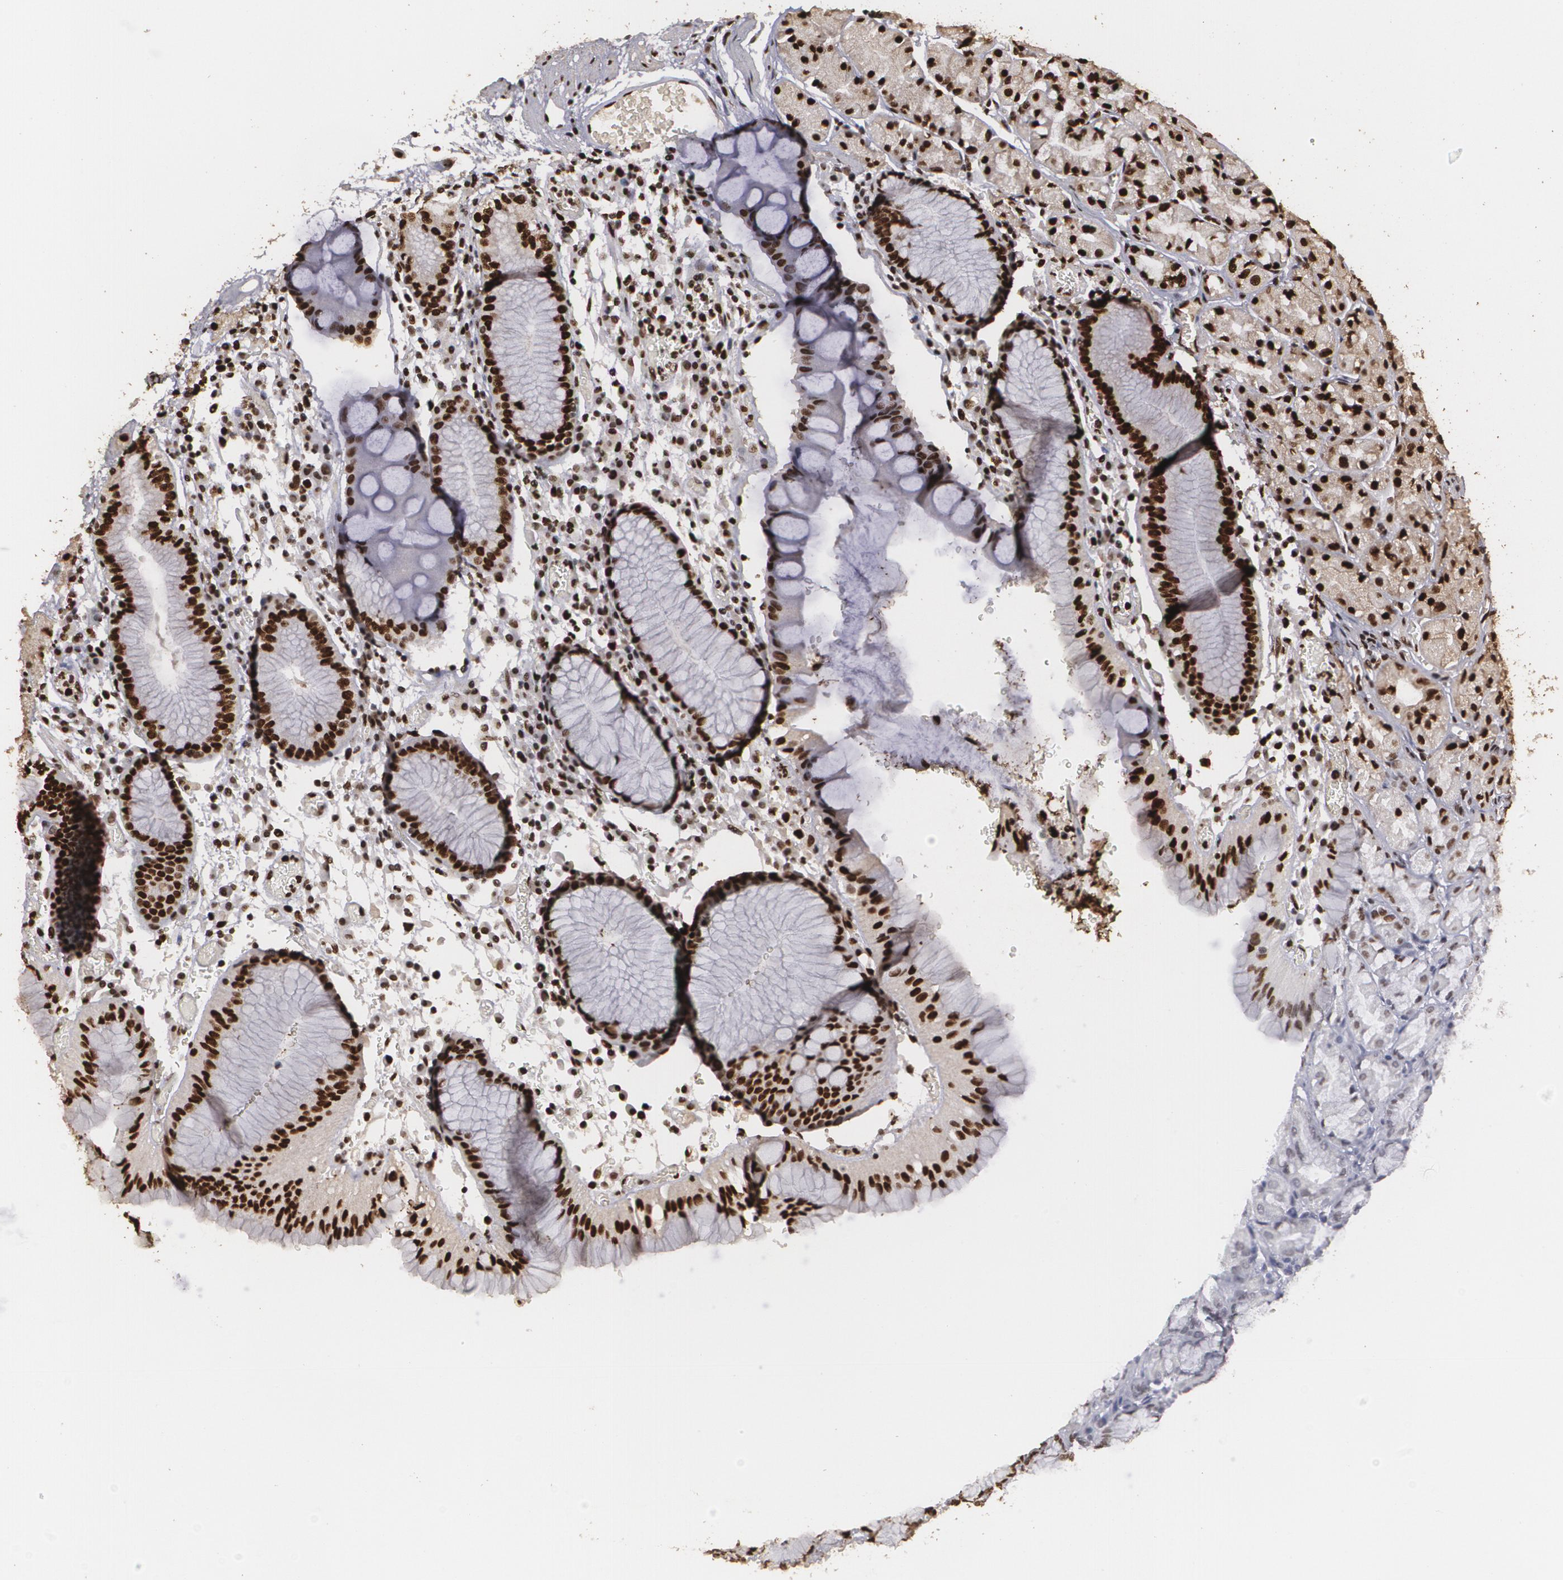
{"staining": {"intensity": "strong", "quantity": ">75%", "location": "nuclear"}, "tissue": "stomach", "cell_type": "Glandular cells", "image_type": "normal", "snomed": [{"axis": "morphology", "description": "Normal tissue, NOS"}, {"axis": "topography", "description": "Stomach, lower"}], "caption": "This is a photomicrograph of IHC staining of normal stomach, which shows strong positivity in the nuclear of glandular cells.", "gene": "RCOR1", "patient": {"sex": "female", "age": 73}}